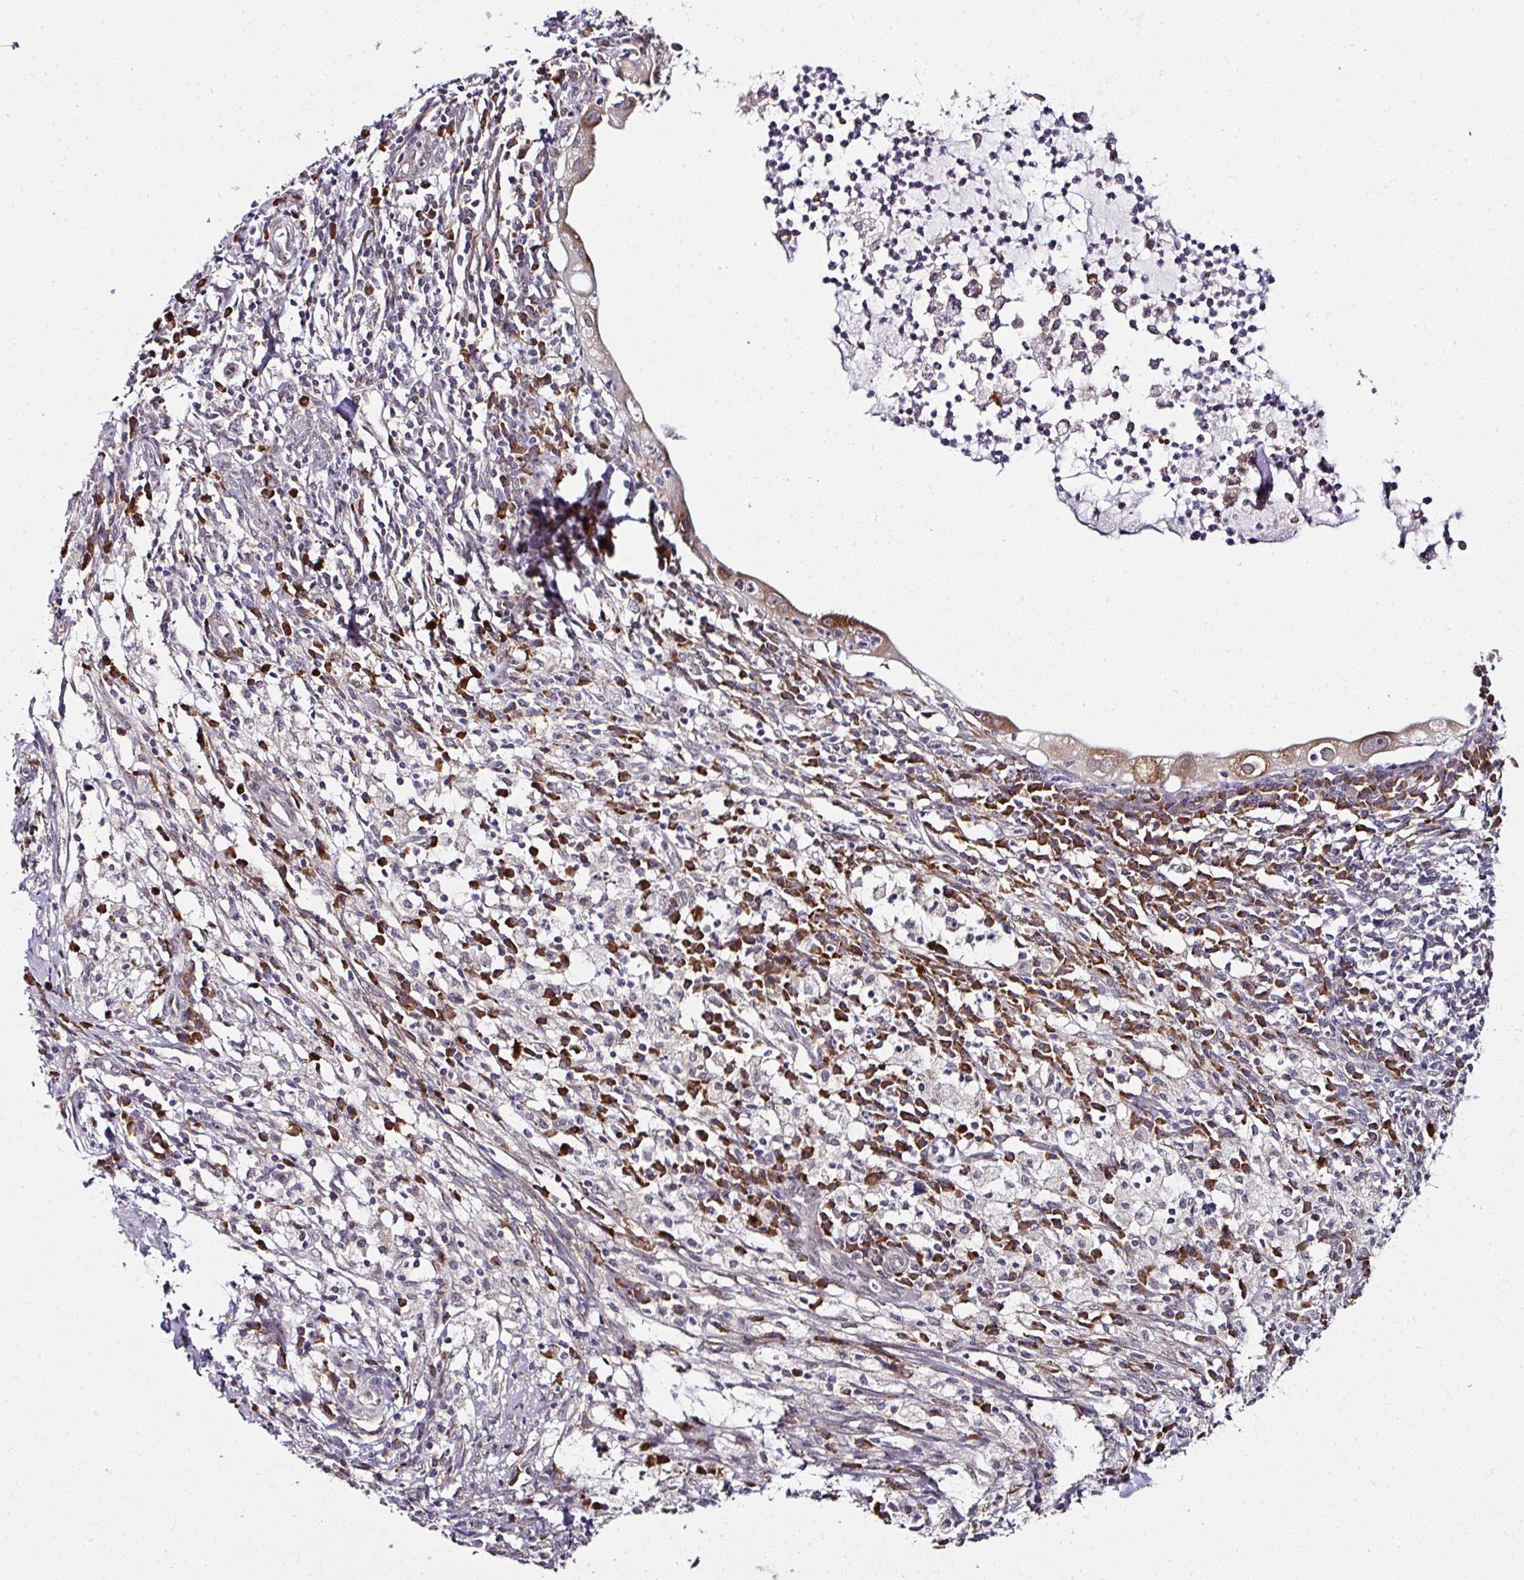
{"staining": {"intensity": "moderate", "quantity": "25%-75%", "location": "cytoplasmic/membranous"}, "tissue": "cervical cancer", "cell_type": "Tumor cells", "image_type": "cancer", "snomed": [{"axis": "morphology", "description": "Adenocarcinoma, NOS"}, {"axis": "topography", "description": "Cervix"}], "caption": "Cervical cancer (adenocarcinoma) stained with immunohistochemistry demonstrates moderate cytoplasmic/membranous expression in approximately 25%-75% of tumor cells.", "gene": "APOLD1", "patient": {"sex": "female", "age": 36}}